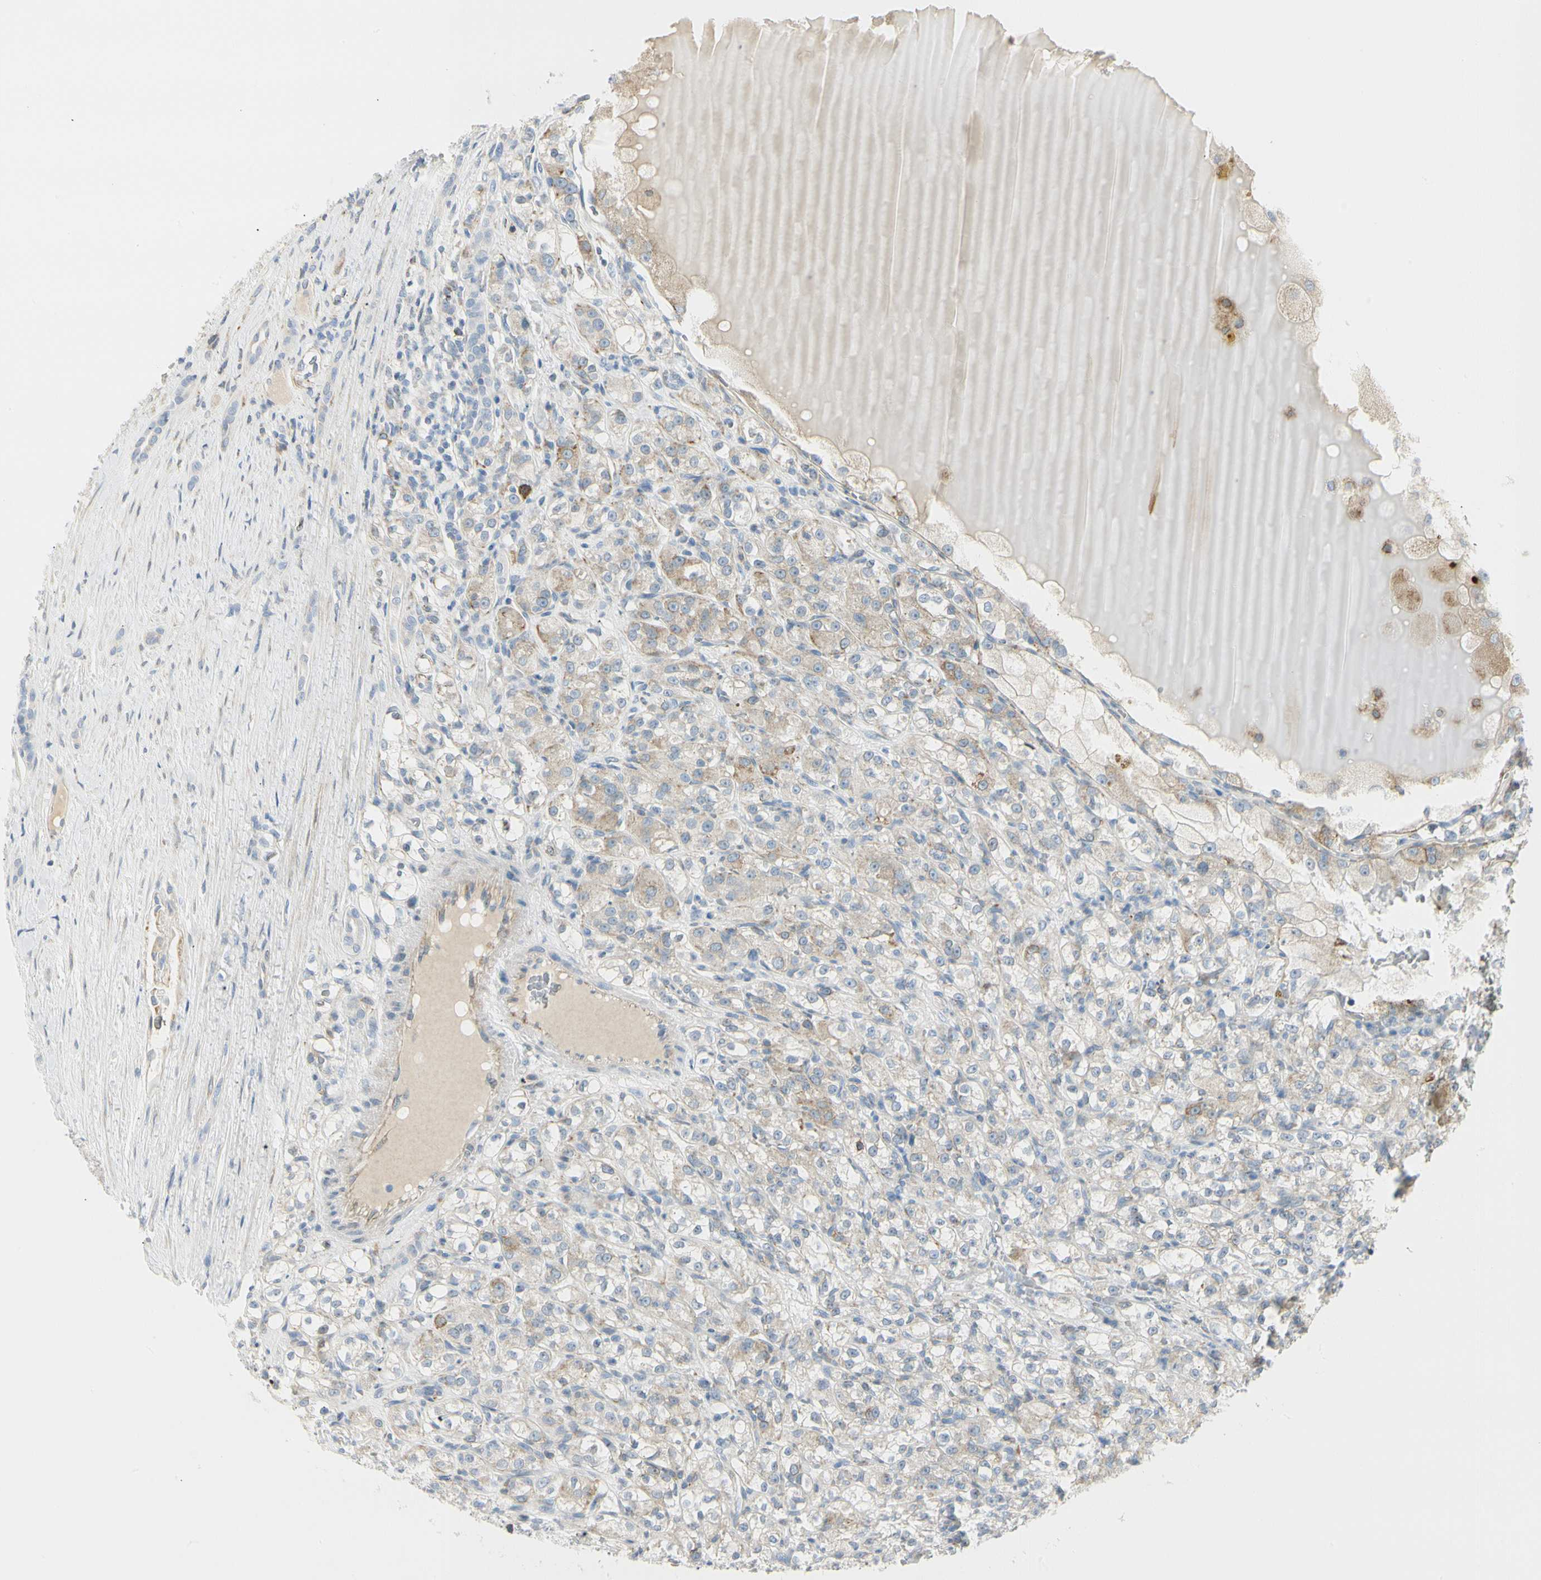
{"staining": {"intensity": "weak", "quantity": "<25%", "location": "none"}, "tissue": "renal cancer", "cell_type": "Tumor cells", "image_type": "cancer", "snomed": [{"axis": "morphology", "description": "Normal tissue, NOS"}, {"axis": "morphology", "description": "Adenocarcinoma, NOS"}, {"axis": "topography", "description": "Kidney"}], "caption": "Micrograph shows no significant protein positivity in tumor cells of renal cancer. Nuclei are stained in blue.", "gene": "TNFSF11", "patient": {"sex": "male", "age": 61}}